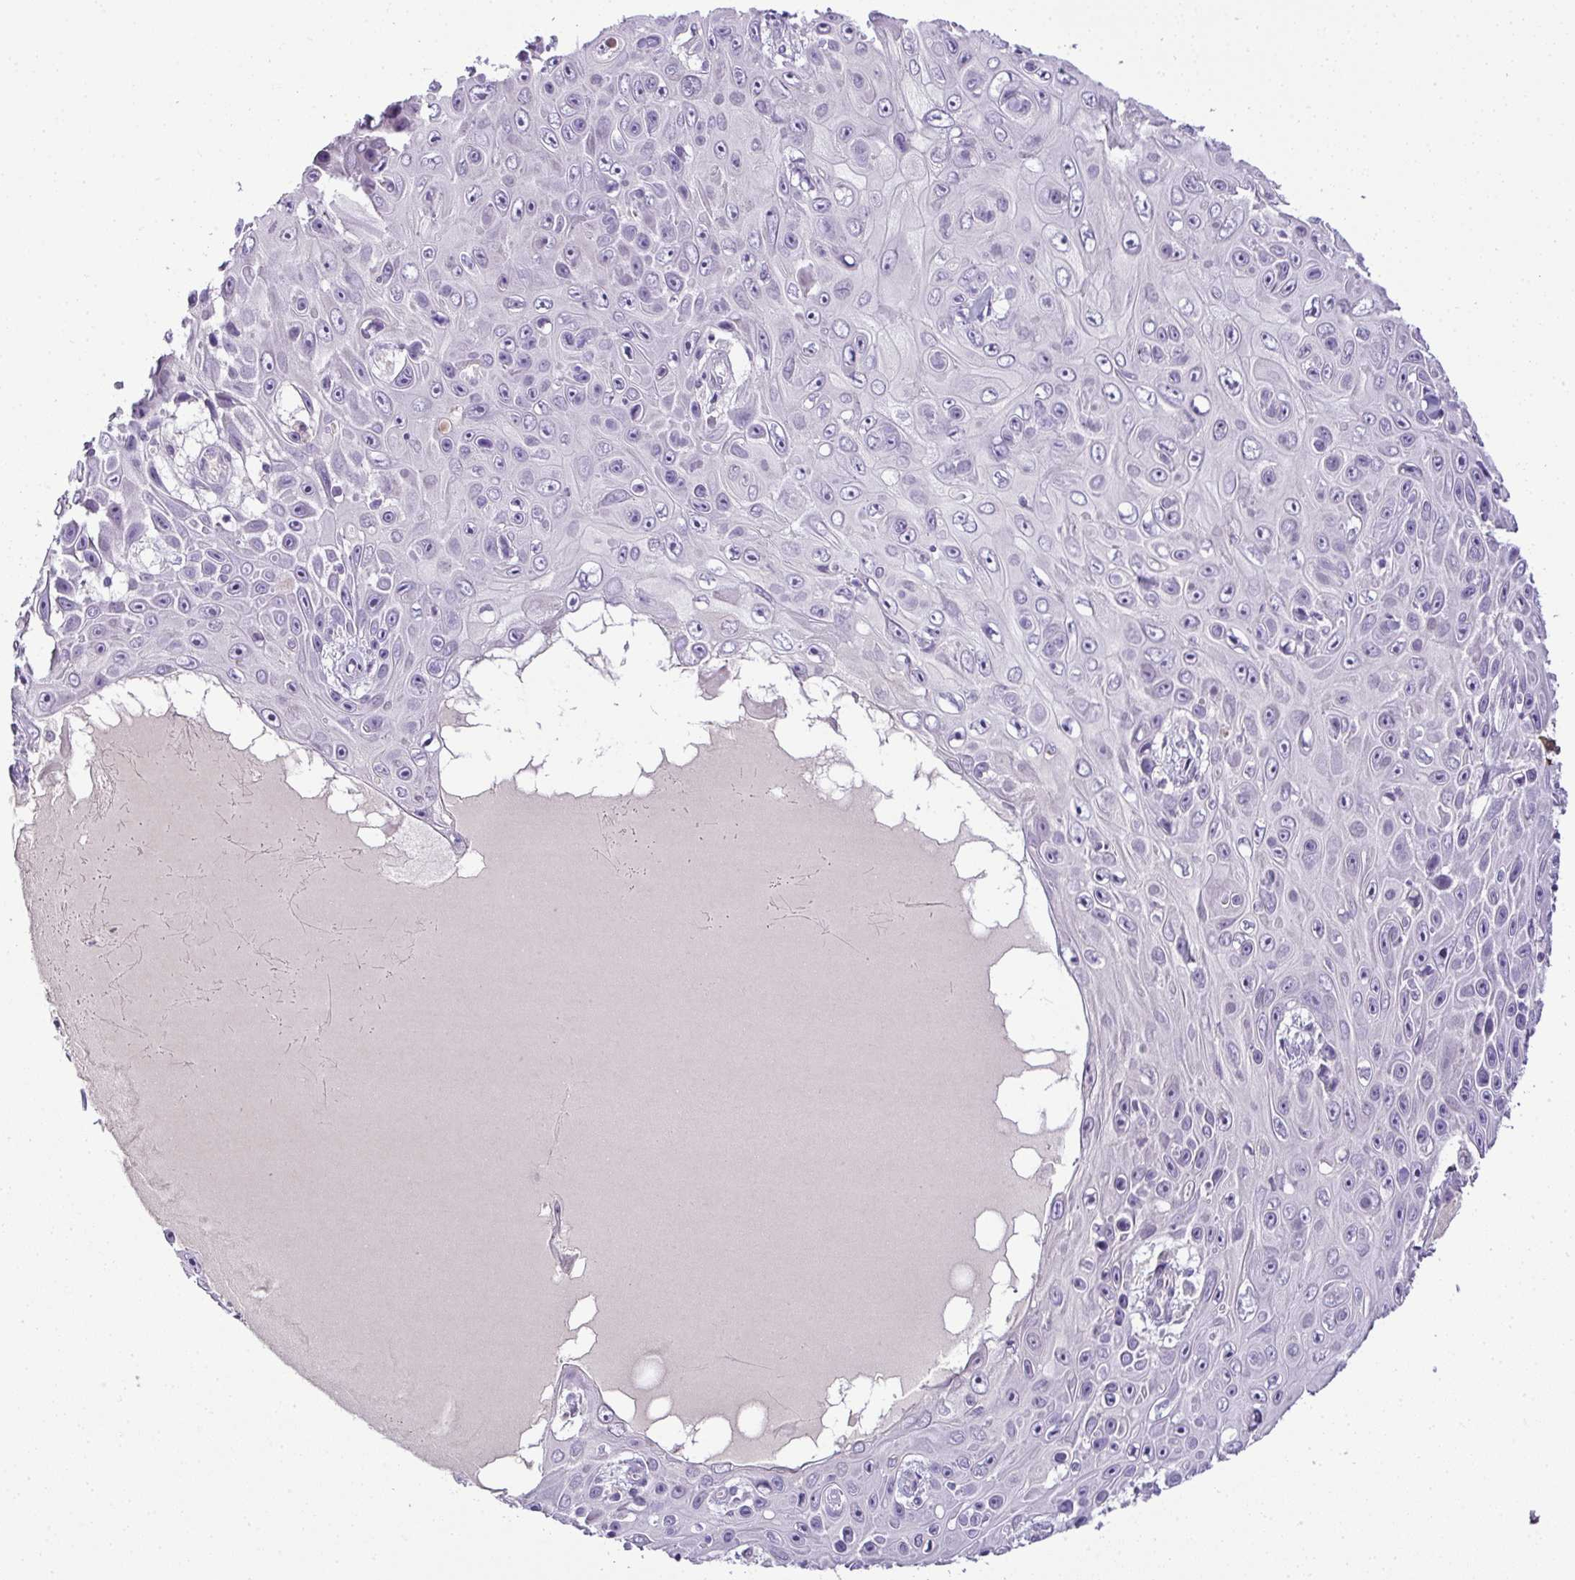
{"staining": {"intensity": "negative", "quantity": "none", "location": "none"}, "tissue": "skin cancer", "cell_type": "Tumor cells", "image_type": "cancer", "snomed": [{"axis": "morphology", "description": "Squamous cell carcinoma, NOS"}, {"axis": "topography", "description": "Skin"}], "caption": "Immunohistochemical staining of skin cancer (squamous cell carcinoma) exhibits no significant staining in tumor cells.", "gene": "CMPK1", "patient": {"sex": "male", "age": 82}}